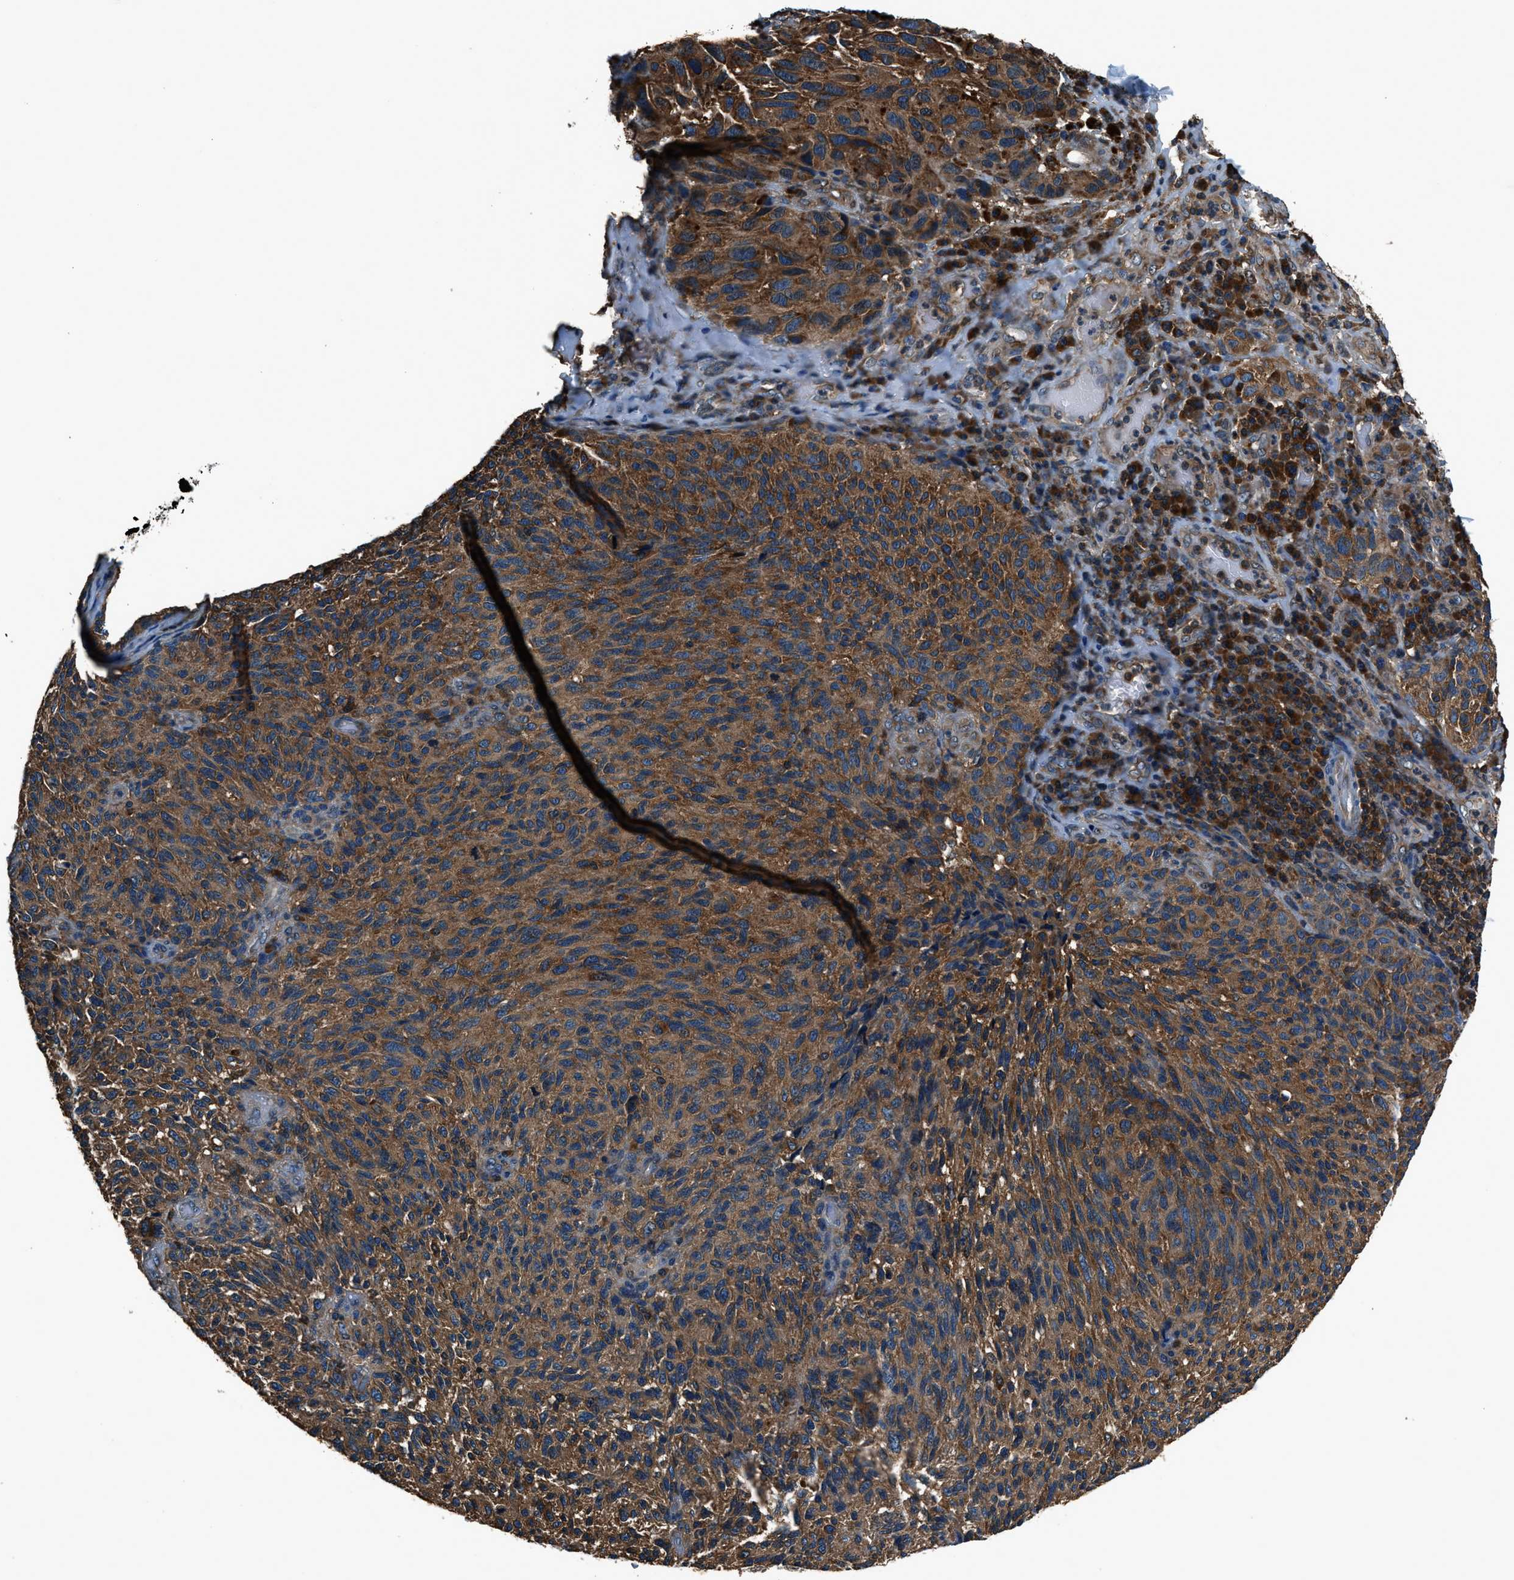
{"staining": {"intensity": "strong", "quantity": ">75%", "location": "cytoplasmic/membranous"}, "tissue": "melanoma", "cell_type": "Tumor cells", "image_type": "cancer", "snomed": [{"axis": "morphology", "description": "Malignant melanoma, NOS"}, {"axis": "topography", "description": "Skin"}], "caption": "IHC micrograph of neoplastic tissue: human malignant melanoma stained using immunohistochemistry (IHC) displays high levels of strong protein expression localized specifically in the cytoplasmic/membranous of tumor cells, appearing as a cytoplasmic/membranous brown color.", "gene": "ARFGAP2", "patient": {"sex": "female", "age": 73}}